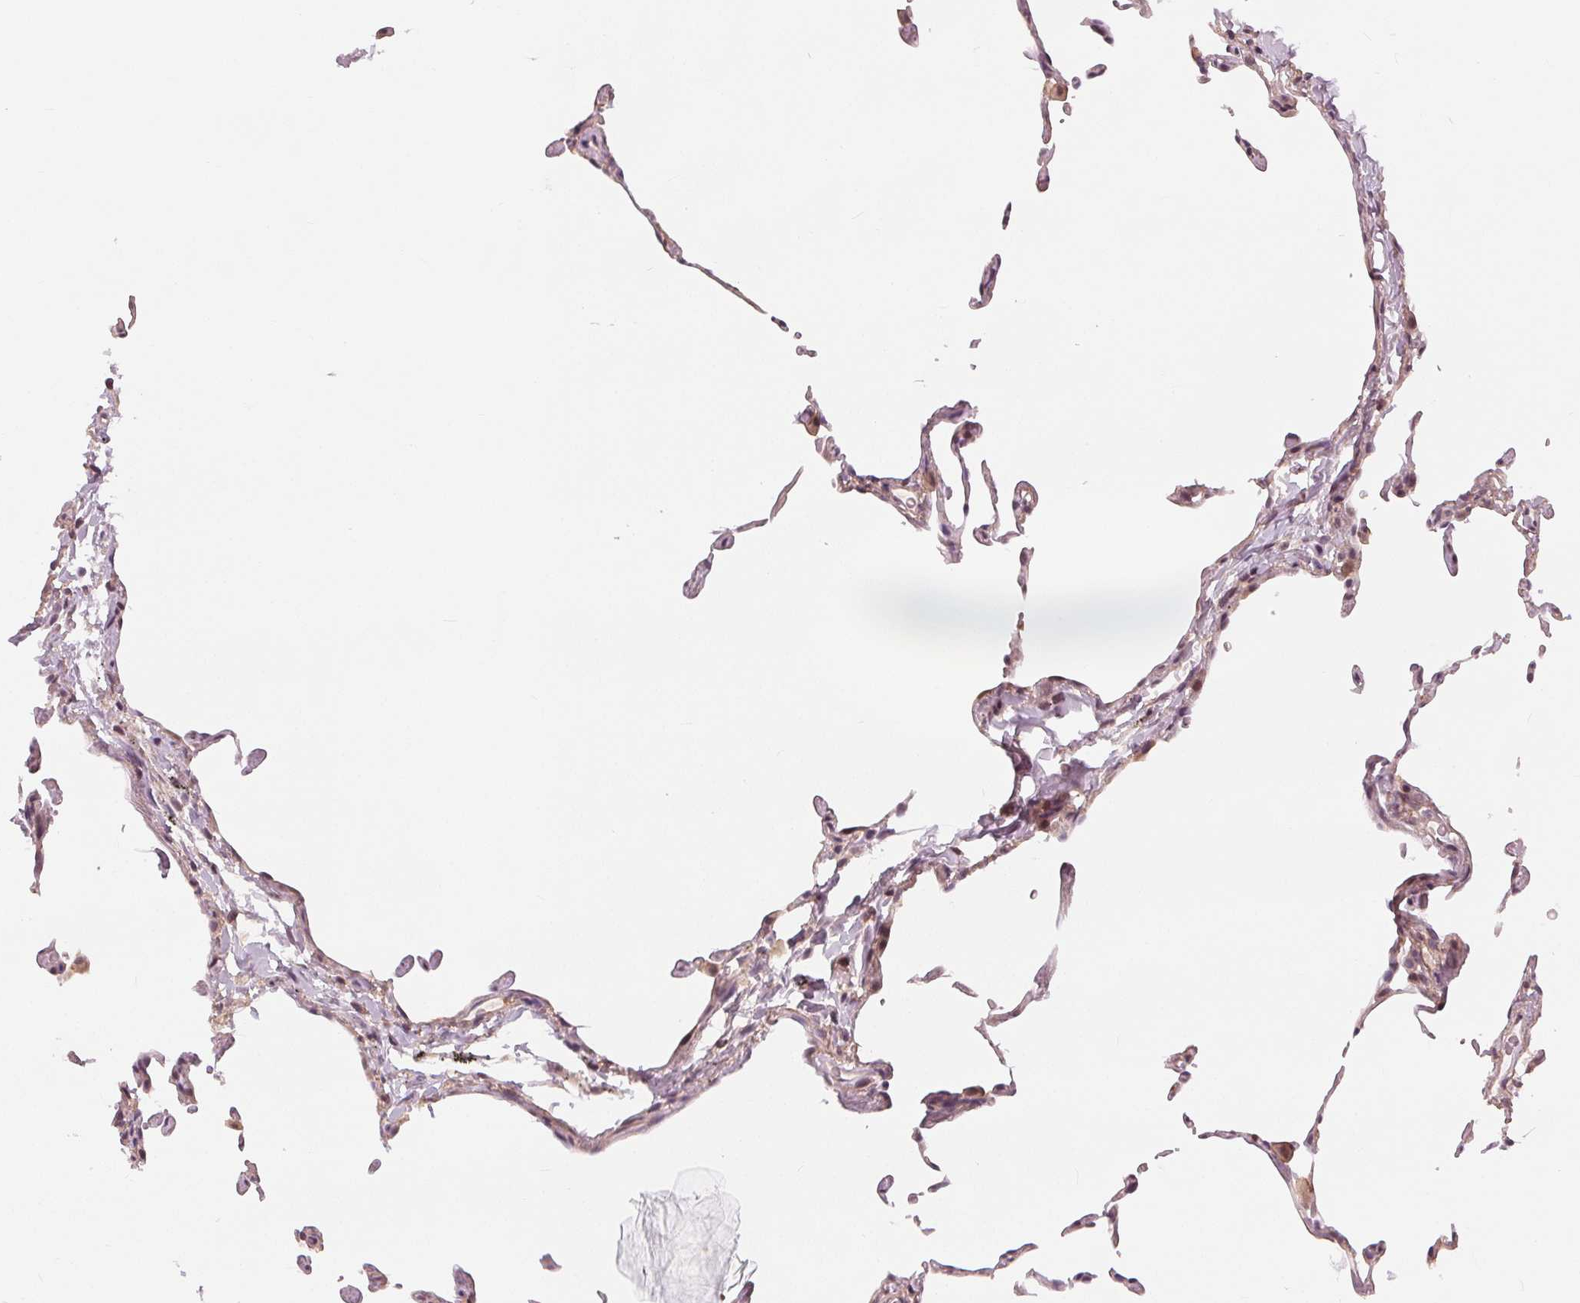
{"staining": {"intensity": "negative", "quantity": "none", "location": "none"}, "tissue": "lung", "cell_type": "Alveolar cells", "image_type": "normal", "snomed": [{"axis": "morphology", "description": "Normal tissue, NOS"}, {"axis": "topography", "description": "Lung"}], "caption": "Alveolar cells show no significant staining in benign lung. (Brightfield microscopy of DAB immunohistochemistry (IHC) at high magnification).", "gene": "SLC34A1", "patient": {"sex": "female", "age": 57}}